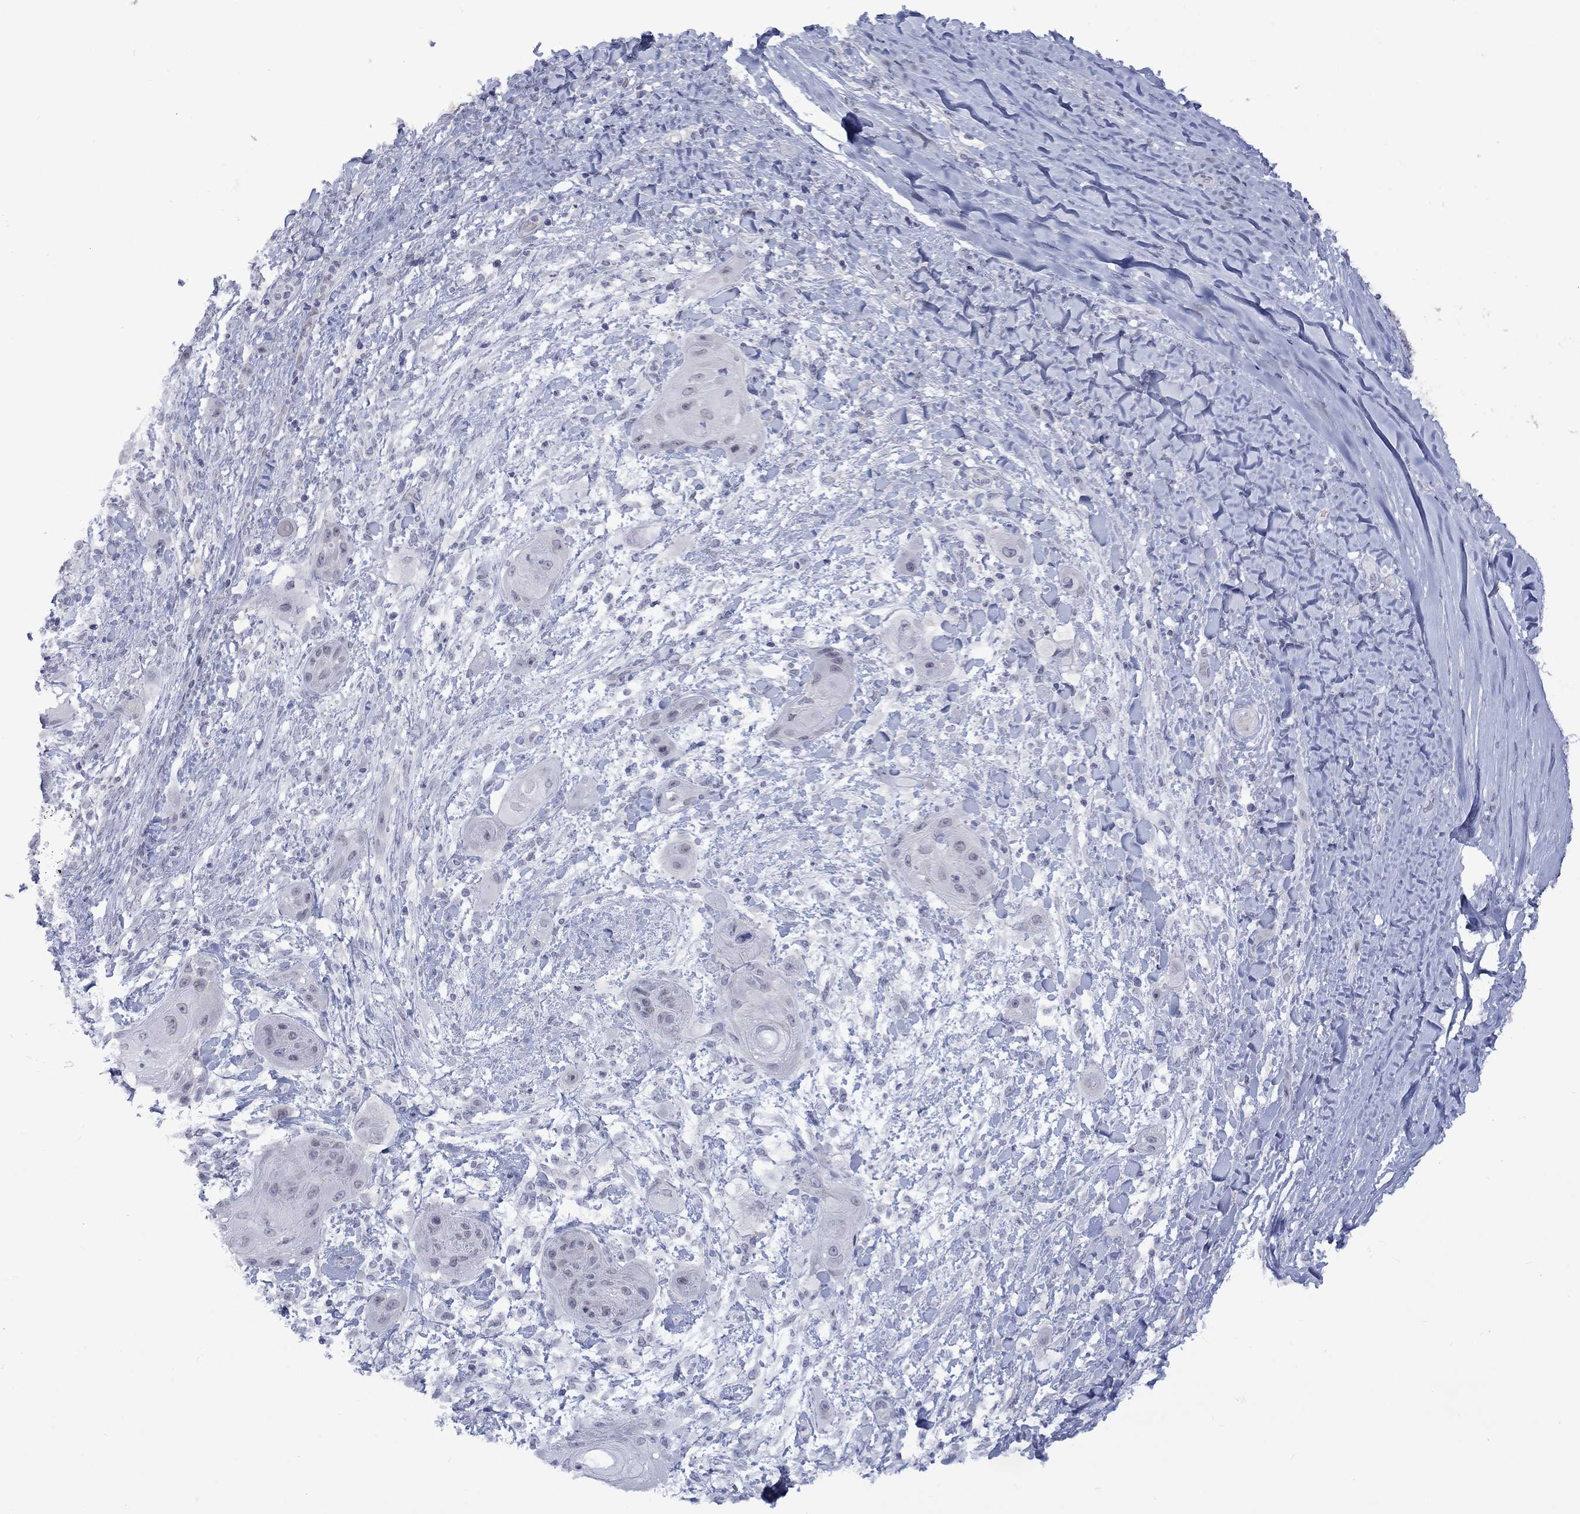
{"staining": {"intensity": "negative", "quantity": "none", "location": "none"}, "tissue": "skin cancer", "cell_type": "Tumor cells", "image_type": "cancer", "snomed": [{"axis": "morphology", "description": "Squamous cell carcinoma, NOS"}, {"axis": "topography", "description": "Skin"}], "caption": "Tumor cells are negative for brown protein staining in skin squamous cell carcinoma. (DAB (3,3'-diaminobenzidine) immunohistochemistry visualized using brightfield microscopy, high magnification).", "gene": "NSMF", "patient": {"sex": "male", "age": 62}}